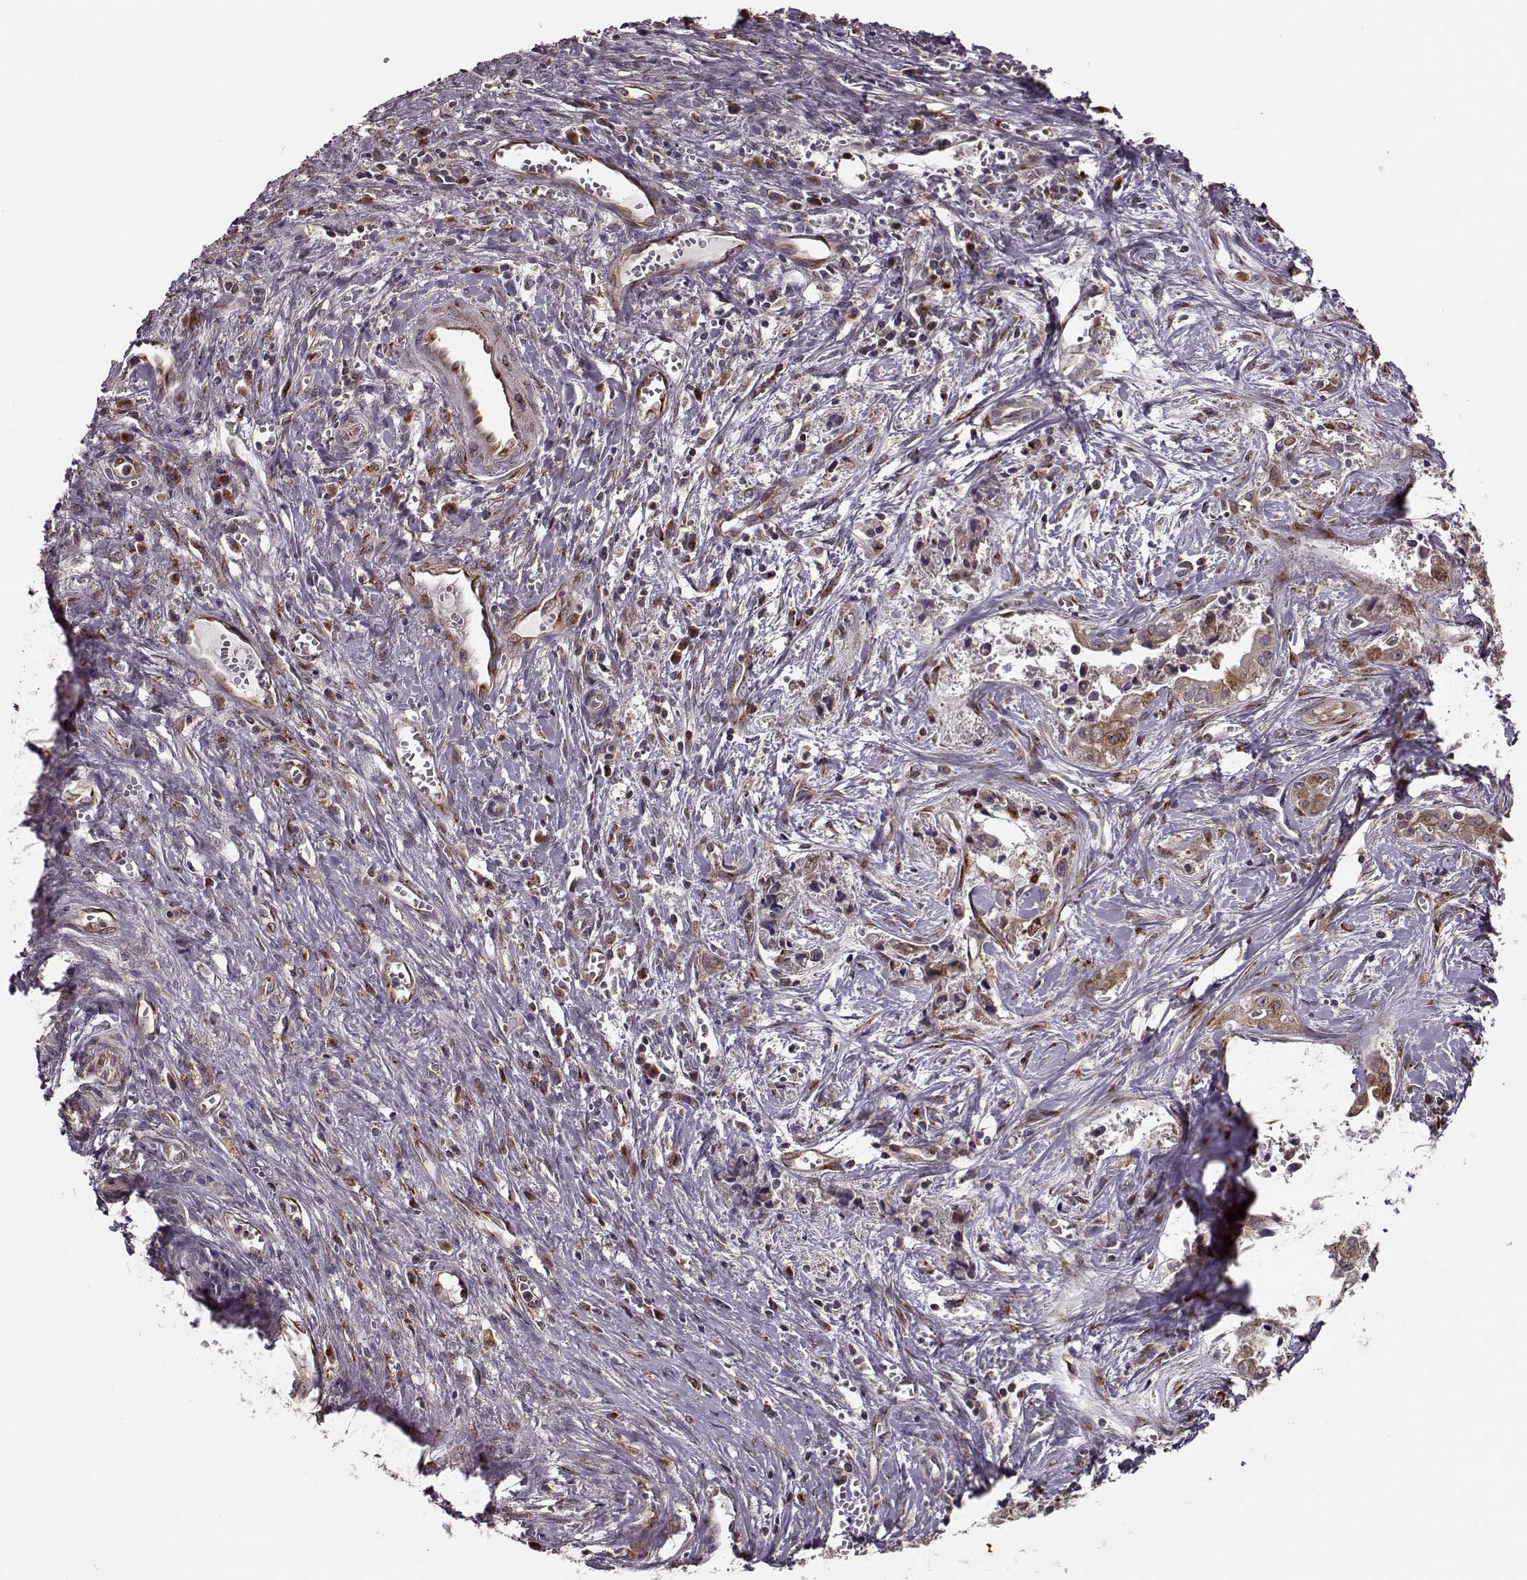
{"staining": {"intensity": "weak", "quantity": ">75%", "location": "cytoplasmic/membranous"}, "tissue": "liver cancer", "cell_type": "Tumor cells", "image_type": "cancer", "snomed": [{"axis": "morphology", "description": "Cholangiocarcinoma"}, {"axis": "topography", "description": "Liver"}], "caption": "The photomicrograph shows immunohistochemical staining of cholangiocarcinoma (liver). There is weak cytoplasmic/membranous expression is seen in approximately >75% of tumor cells.", "gene": "YIPF5", "patient": {"sex": "female", "age": 65}}